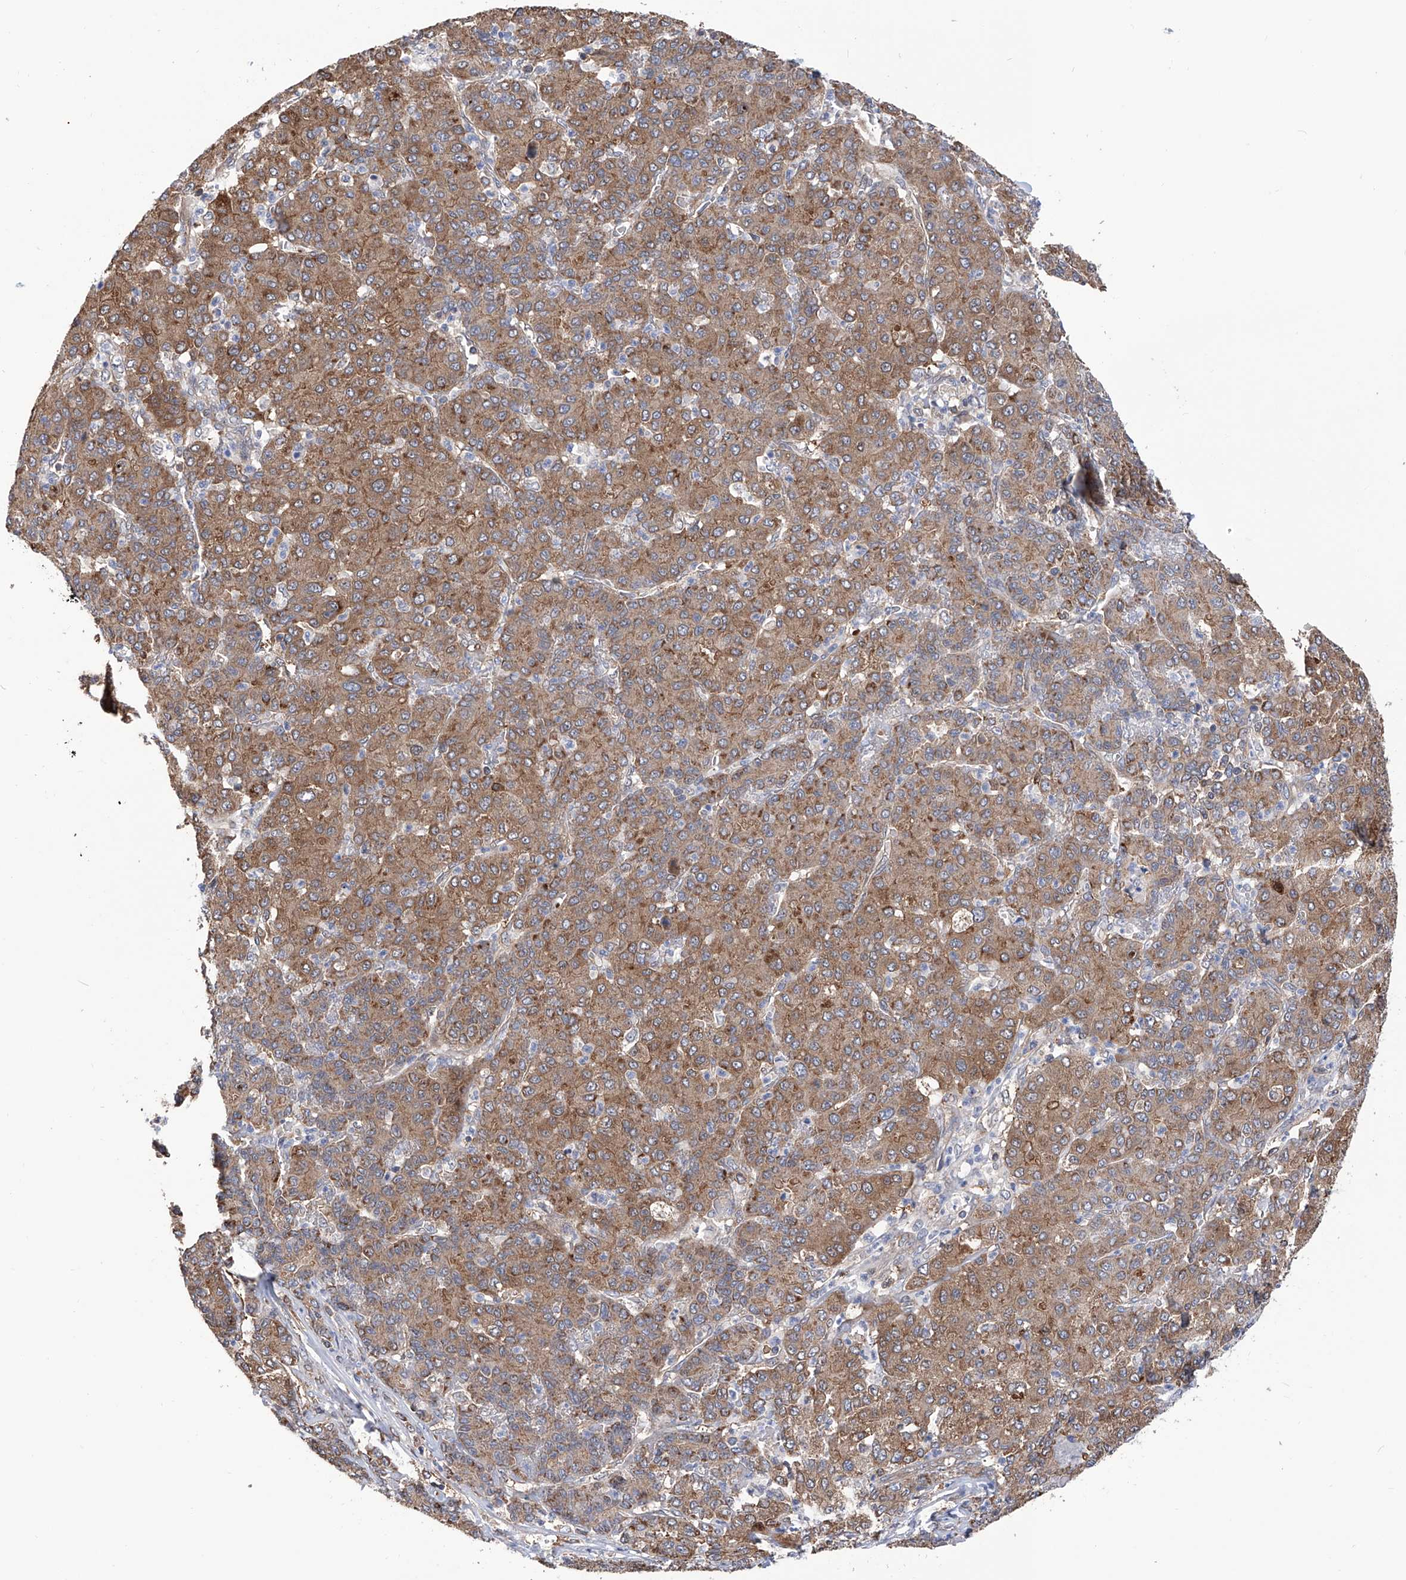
{"staining": {"intensity": "moderate", "quantity": ">75%", "location": "cytoplasmic/membranous"}, "tissue": "liver cancer", "cell_type": "Tumor cells", "image_type": "cancer", "snomed": [{"axis": "morphology", "description": "Carcinoma, Hepatocellular, NOS"}, {"axis": "topography", "description": "Liver"}], "caption": "This is a micrograph of immunohistochemistry staining of hepatocellular carcinoma (liver), which shows moderate expression in the cytoplasmic/membranous of tumor cells.", "gene": "NUDT17", "patient": {"sex": "male", "age": 65}}